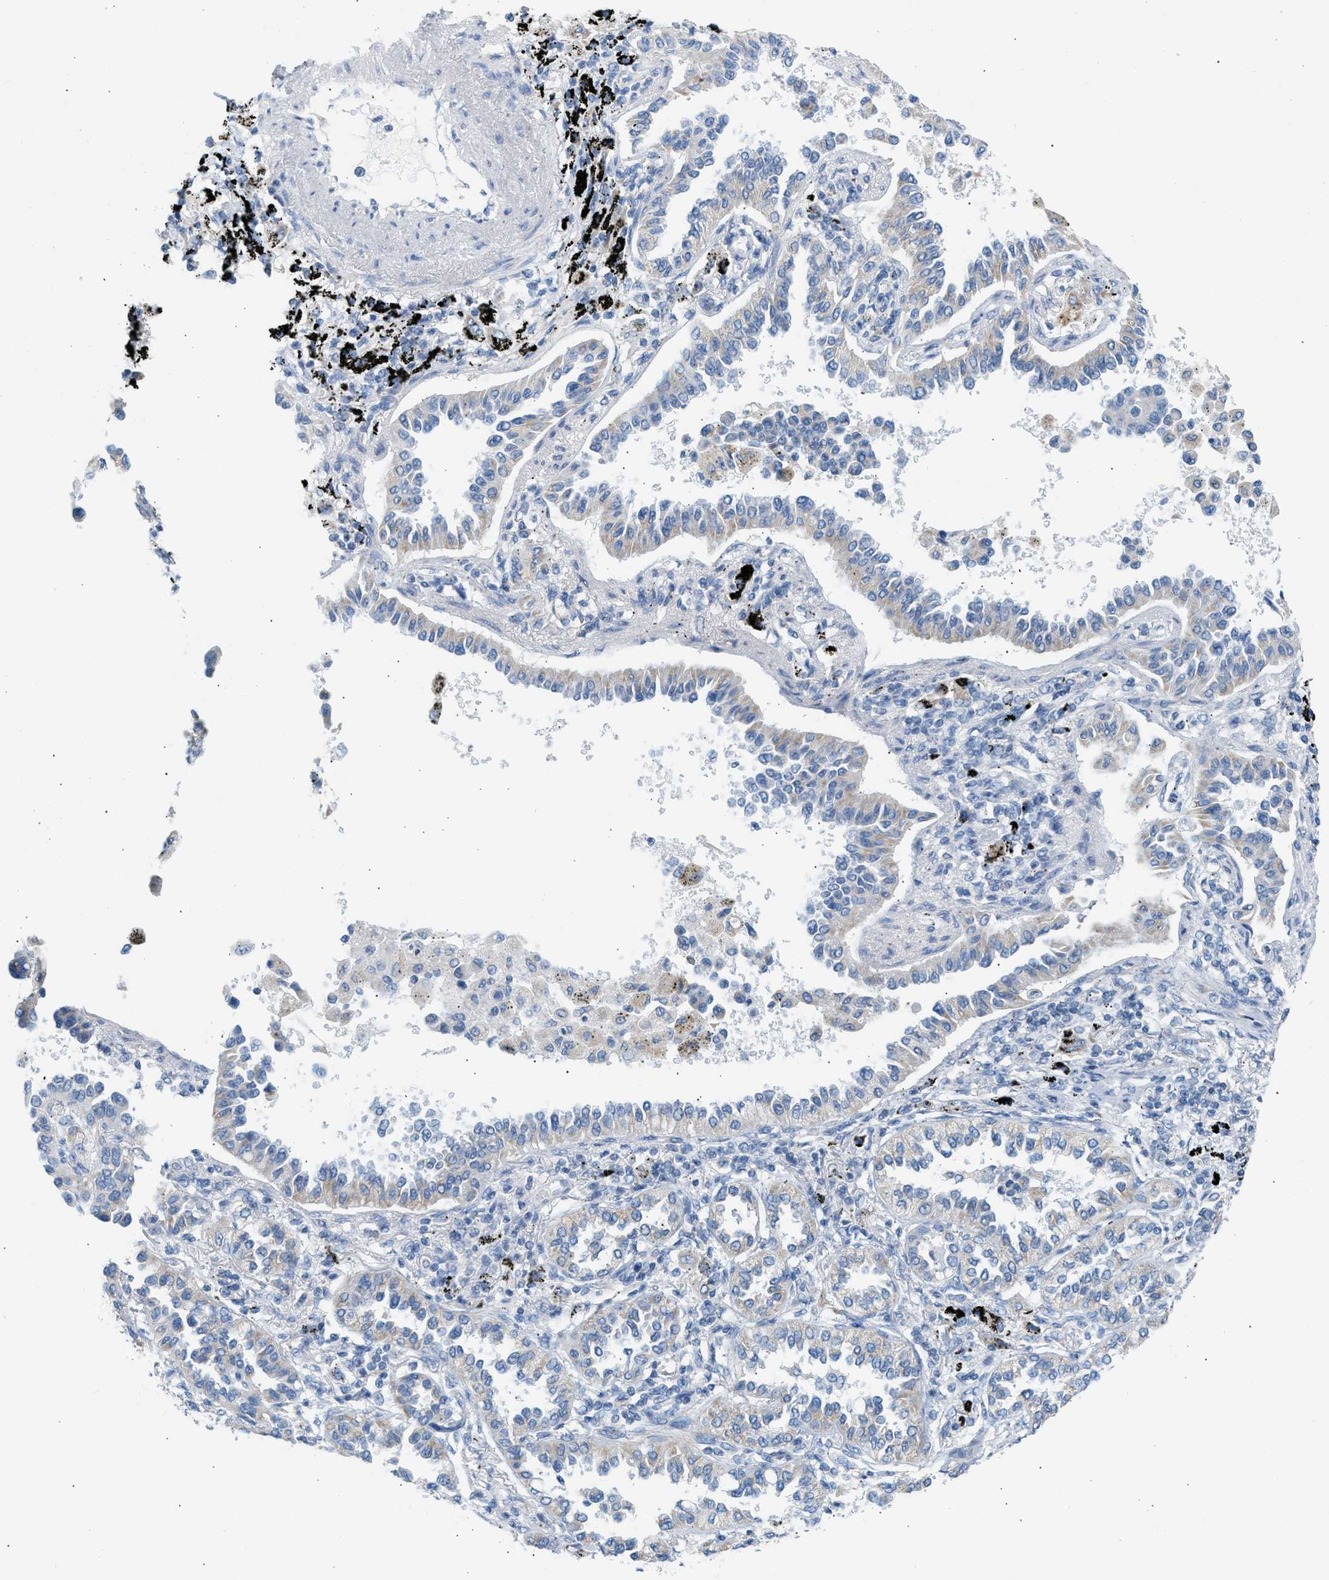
{"staining": {"intensity": "weak", "quantity": "<25%", "location": "cytoplasmic/membranous"}, "tissue": "lung cancer", "cell_type": "Tumor cells", "image_type": "cancer", "snomed": [{"axis": "morphology", "description": "Normal tissue, NOS"}, {"axis": "morphology", "description": "Adenocarcinoma, NOS"}, {"axis": "topography", "description": "Lung"}], "caption": "Immunohistochemistry (IHC) of human lung adenocarcinoma shows no positivity in tumor cells.", "gene": "NDUFS8", "patient": {"sex": "male", "age": 59}}